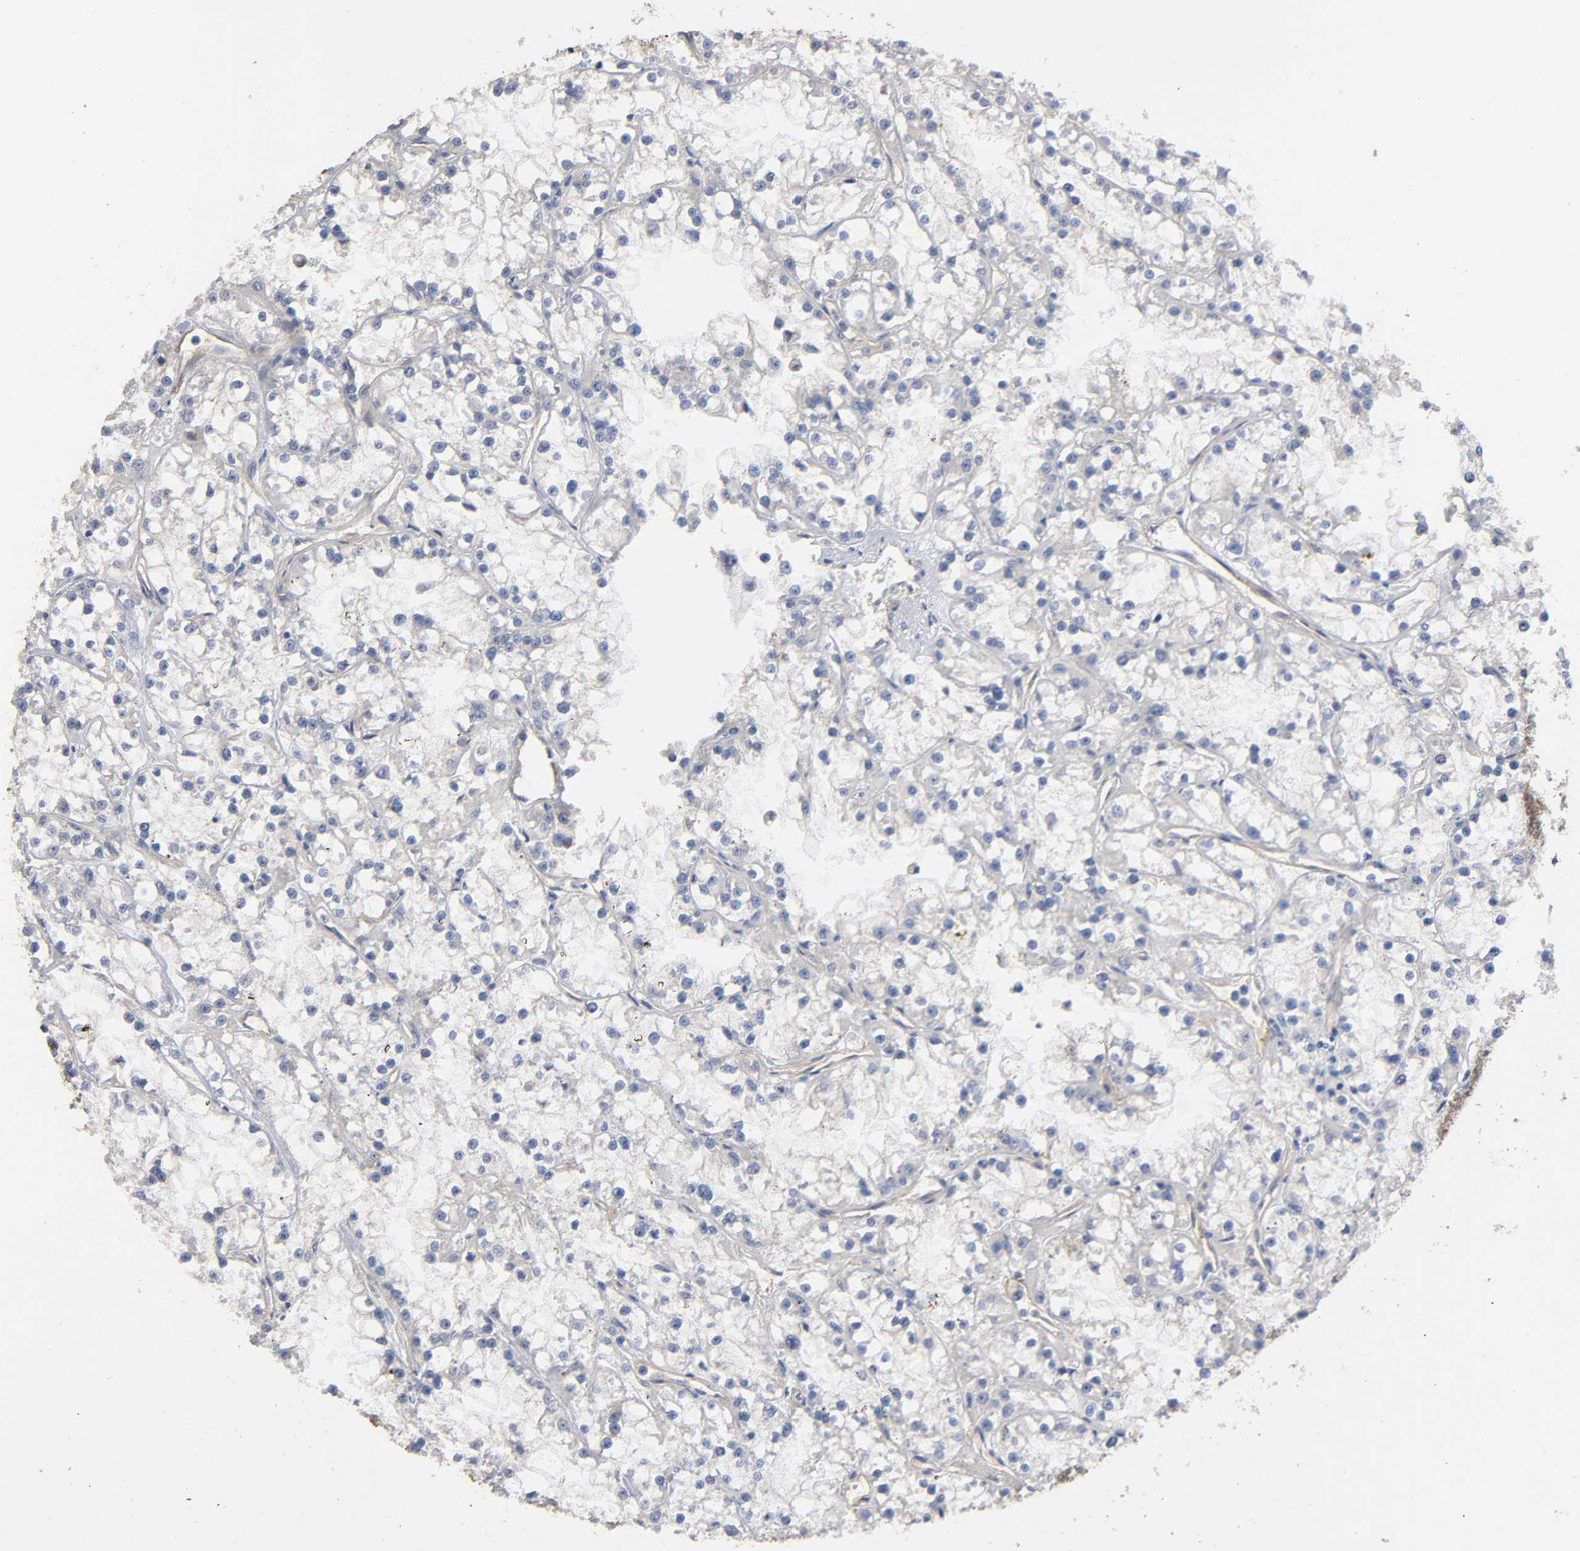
{"staining": {"intensity": "negative", "quantity": "none", "location": "none"}, "tissue": "renal cancer", "cell_type": "Tumor cells", "image_type": "cancer", "snomed": [{"axis": "morphology", "description": "Adenocarcinoma, NOS"}, {"axis": "topography", "description": "Kidney"}], "caption": "Immunohistochemical staining of human renal adenocarcinoma exhibits no significant positivity in tumor cells.", "gene": "MARS1", "patient": {"sex": "female", "age": 52}}